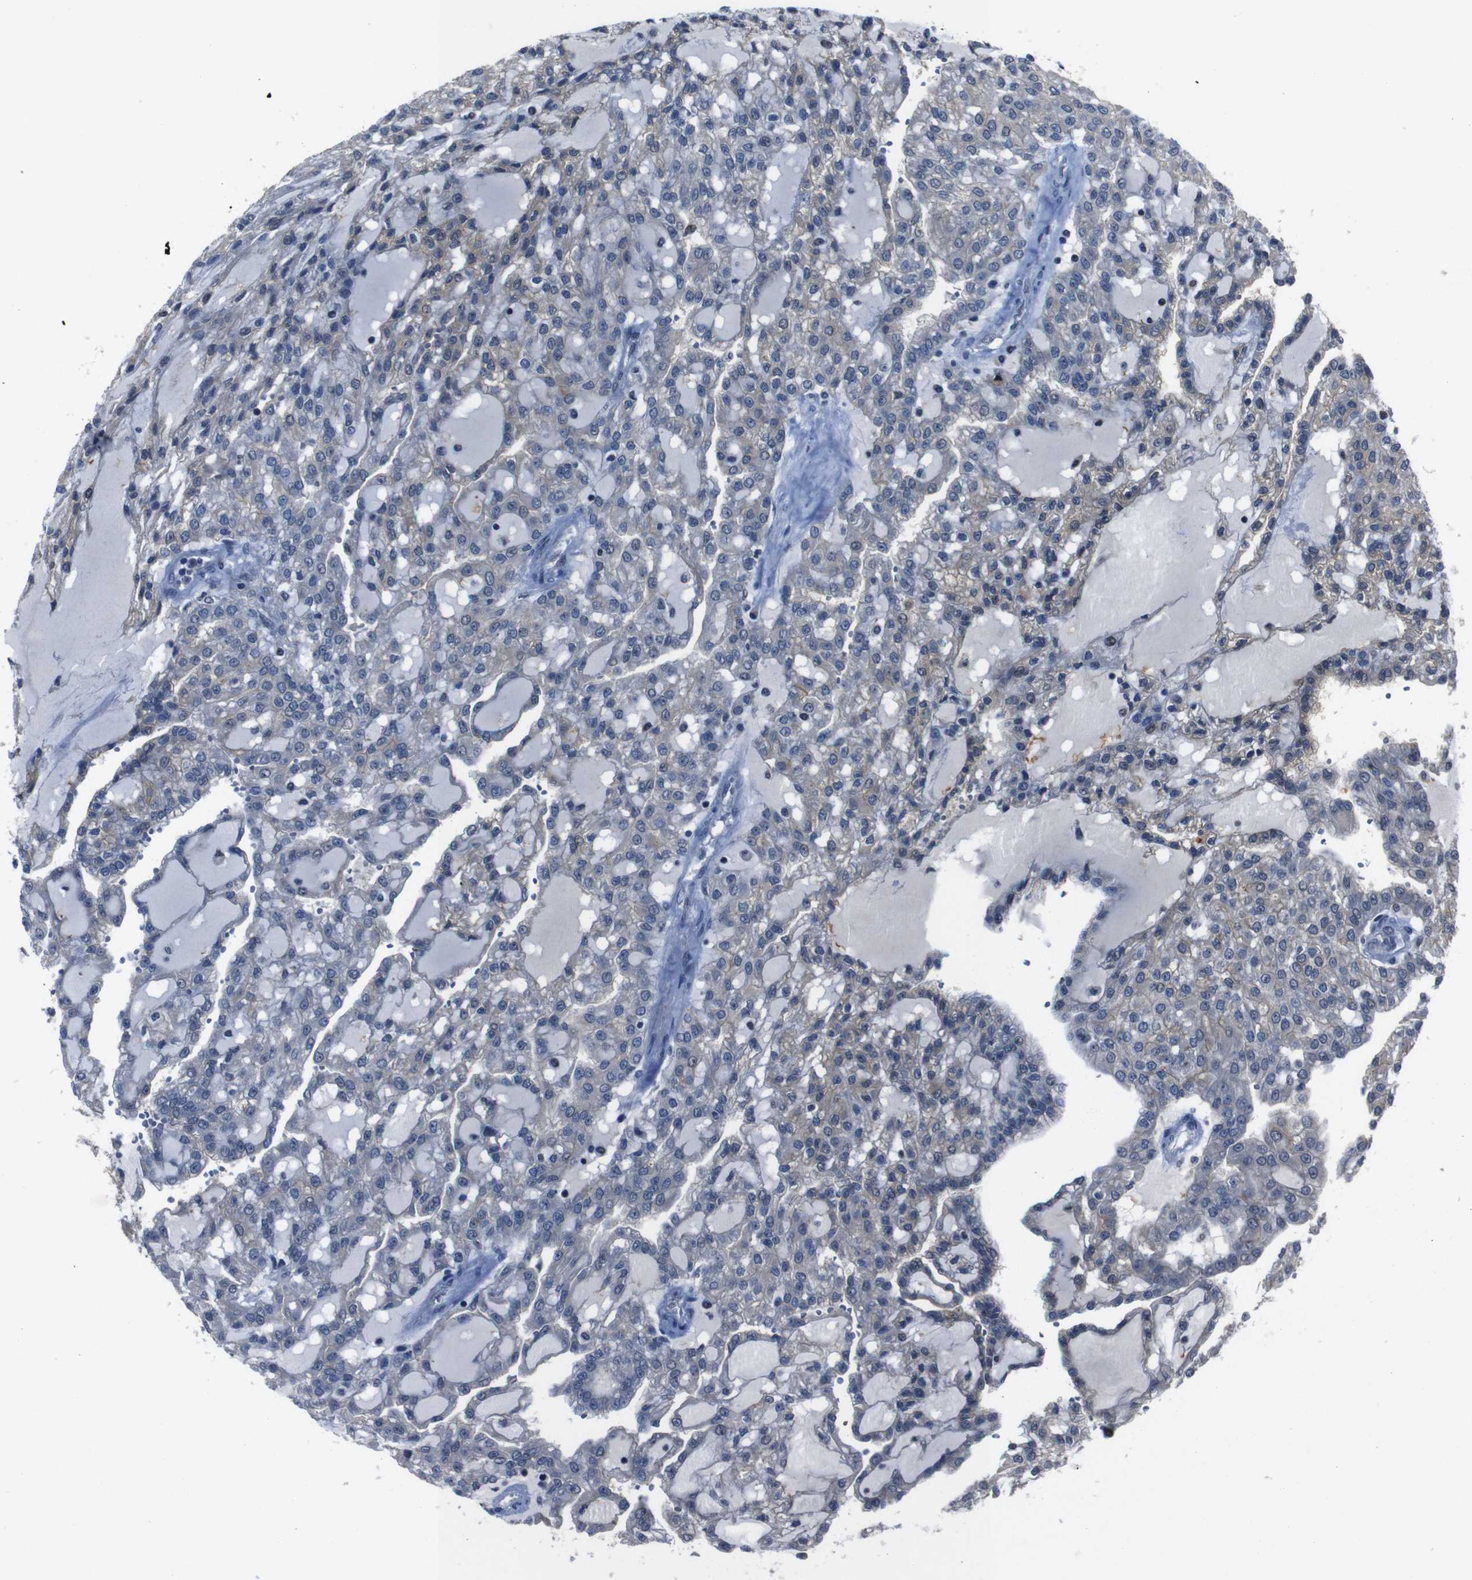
{"staining": {"intensity": "negative", "quantity": "none", "location": "none"}, "tissue": "renal cancer", "cell_type": "Tumor cells", "image_type": "cancer", "snomed": [{"axis": "morphology", "description": "Adenocarcinoma, NOS"}, {"axis": "topography", "description": "Kidney"}], "caption": "Tumor cells show no significant protein positivity in adenocarcinoma (renal).", "gene": "SEMA4B", "patient": {"sex": "male", "age": 63}}